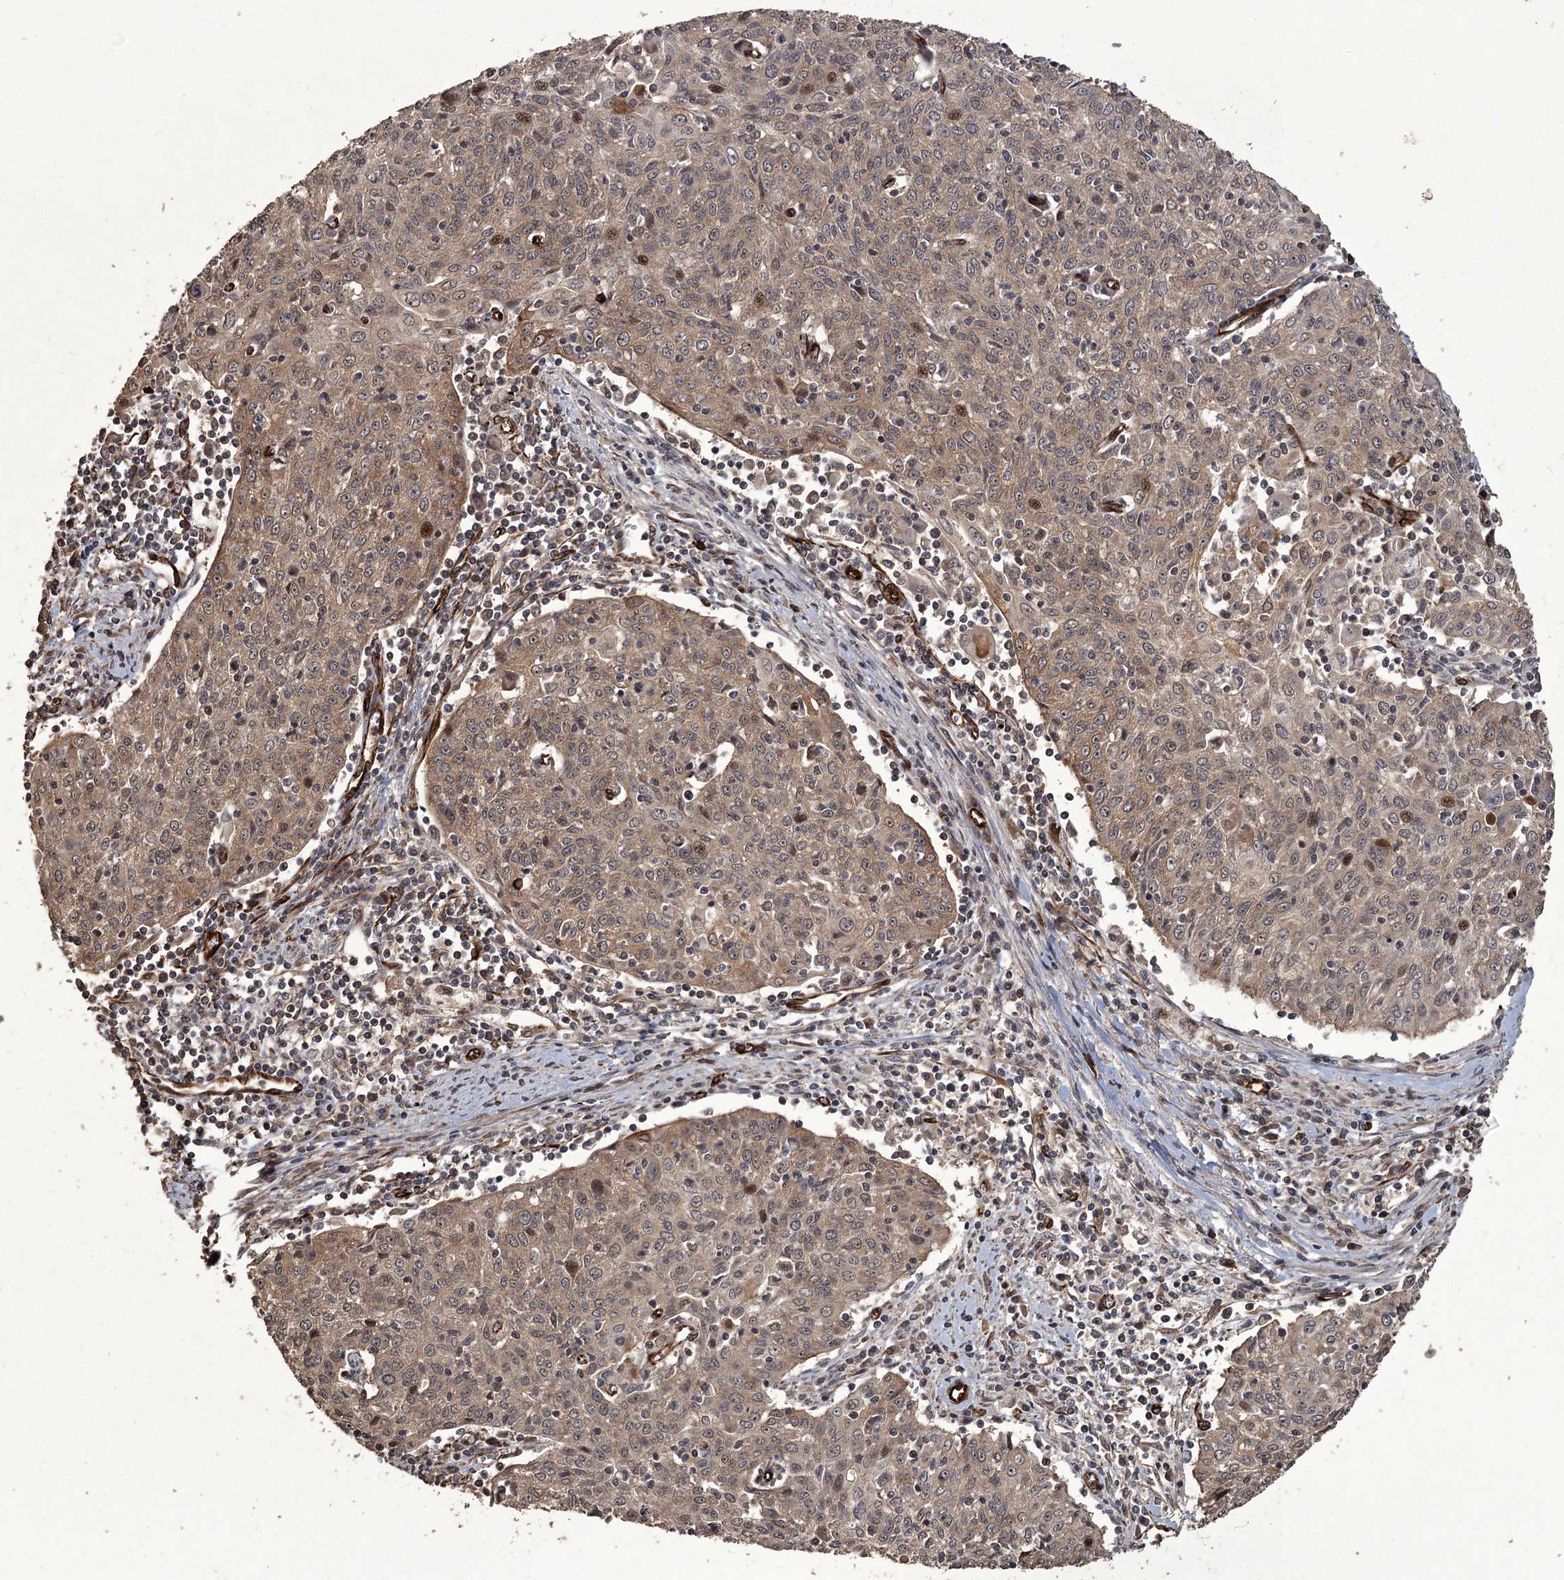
{"staining": {"intensity": "weak", "quantity": ">75%", "location": "cytoplasmic/membranous"}, "tissue": "cervical cancer", "cell_type": "Tumor cells", "image_type": "cancer", "snomed": [{"axis": "morphology", "description": "Squamous cell carcinoma, NOS"}, {"axis": "topography", "description": "Cervix"}], "caption": "Immunohistochemical staining of cervical cancer shows low levels of weak cytoplasmic/membranous protein expression in approximately >75% of tumor cells.", "gene": "RPAP3", "patient": {"sex": "female", "age": 48}}